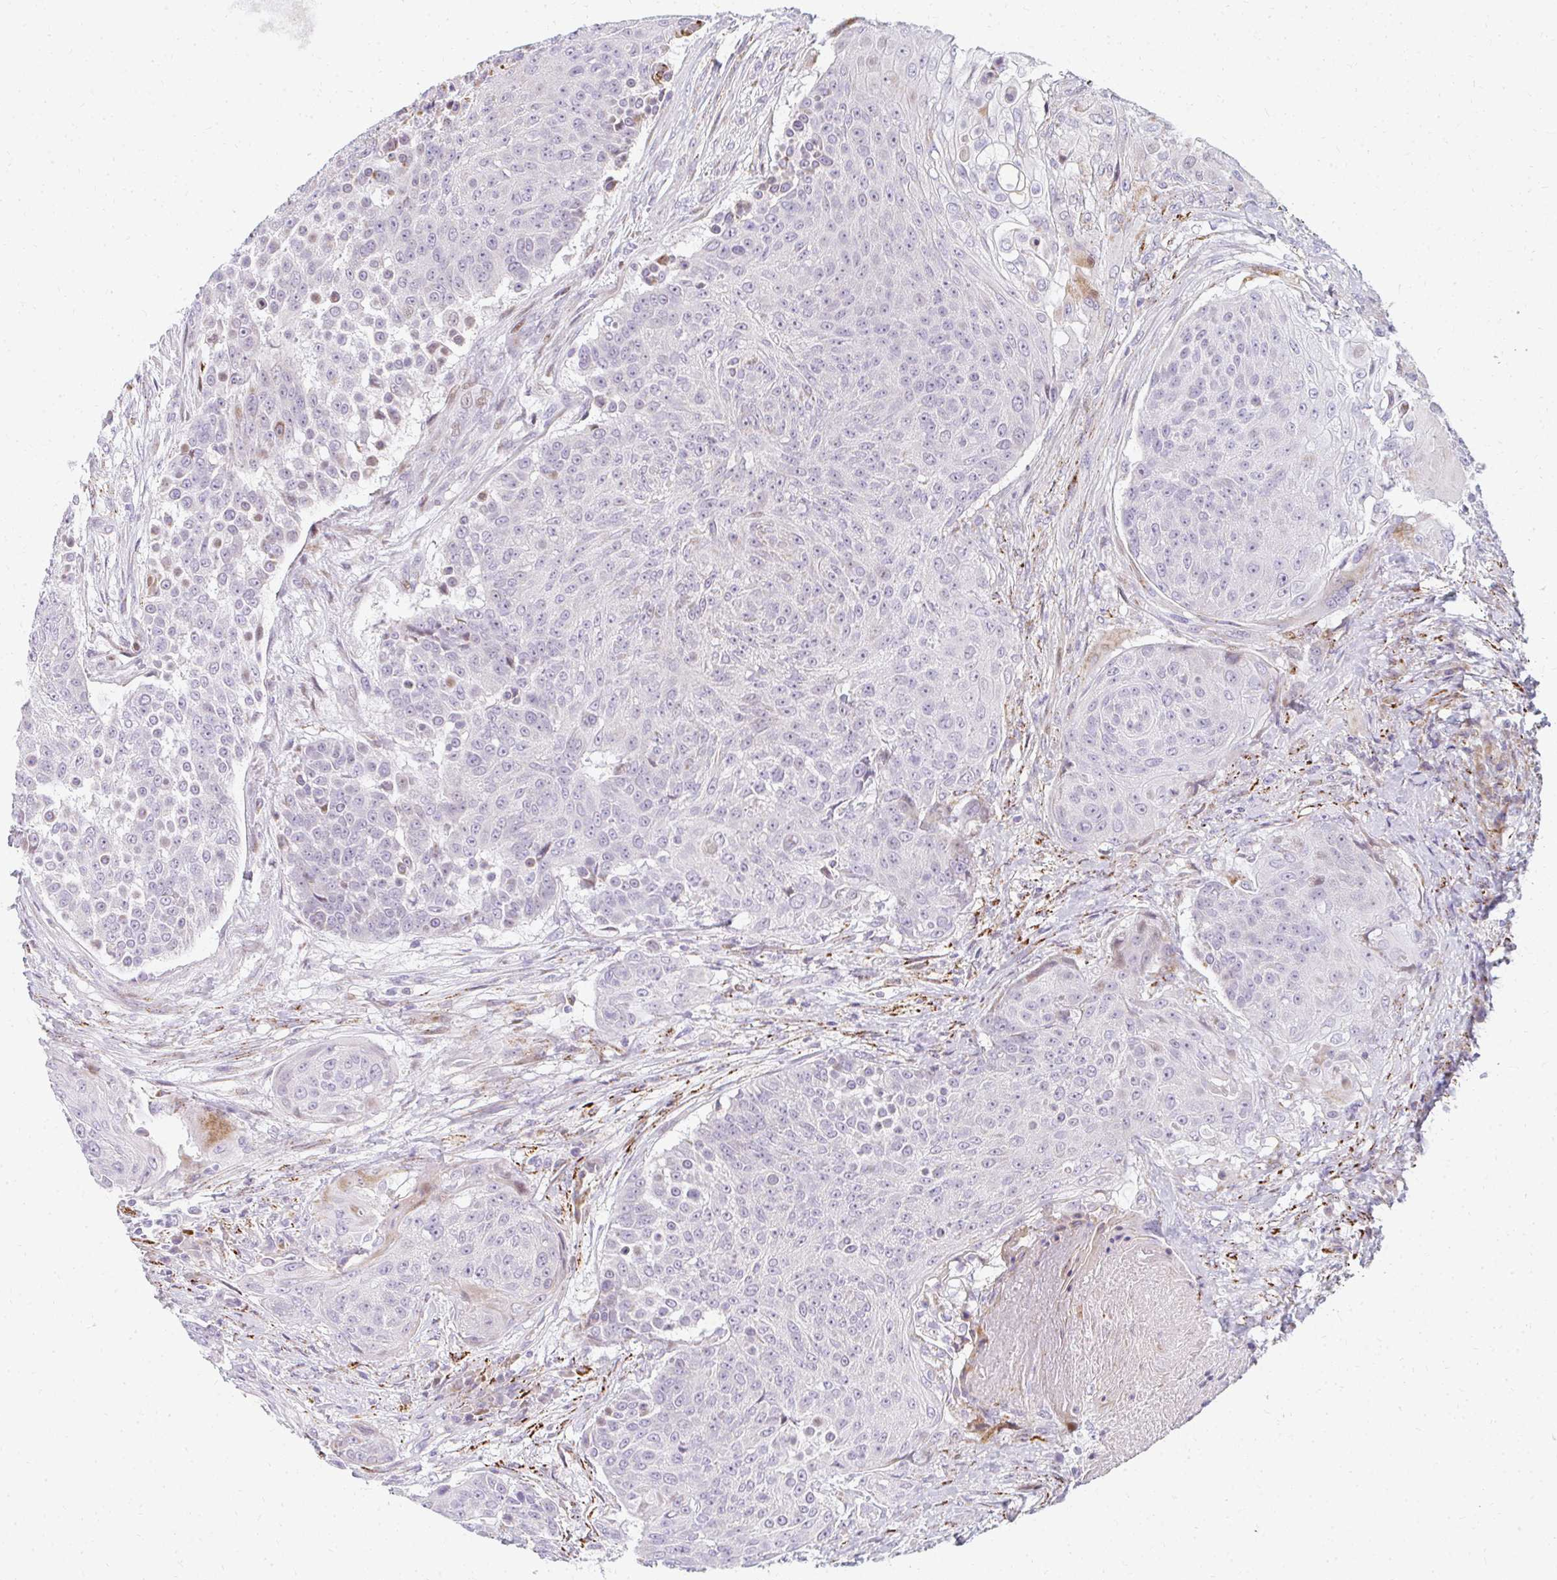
{"staining": {"intensity": "moderate", "quantity": "<25%", "location": "cytoplasmic/membranous"}, "tissue": "urothelial cancer", "cell_type": "Tumor cells", "image_type": "cancer", "snomed": [{"axis": "morphology", "description": "Urothelial carcinoma, High grade"}, {"axis": "topography", "description": "Urinary bladder"}], "caption": "Immunohistochemical staining of human urothelial cancer reveals low levels of moderate cytoplasmic/membranous protein positivity in about <25% of tumor cells.", "gene": "PLA2G5", "patient": {"sex": "female", "age": 63}}